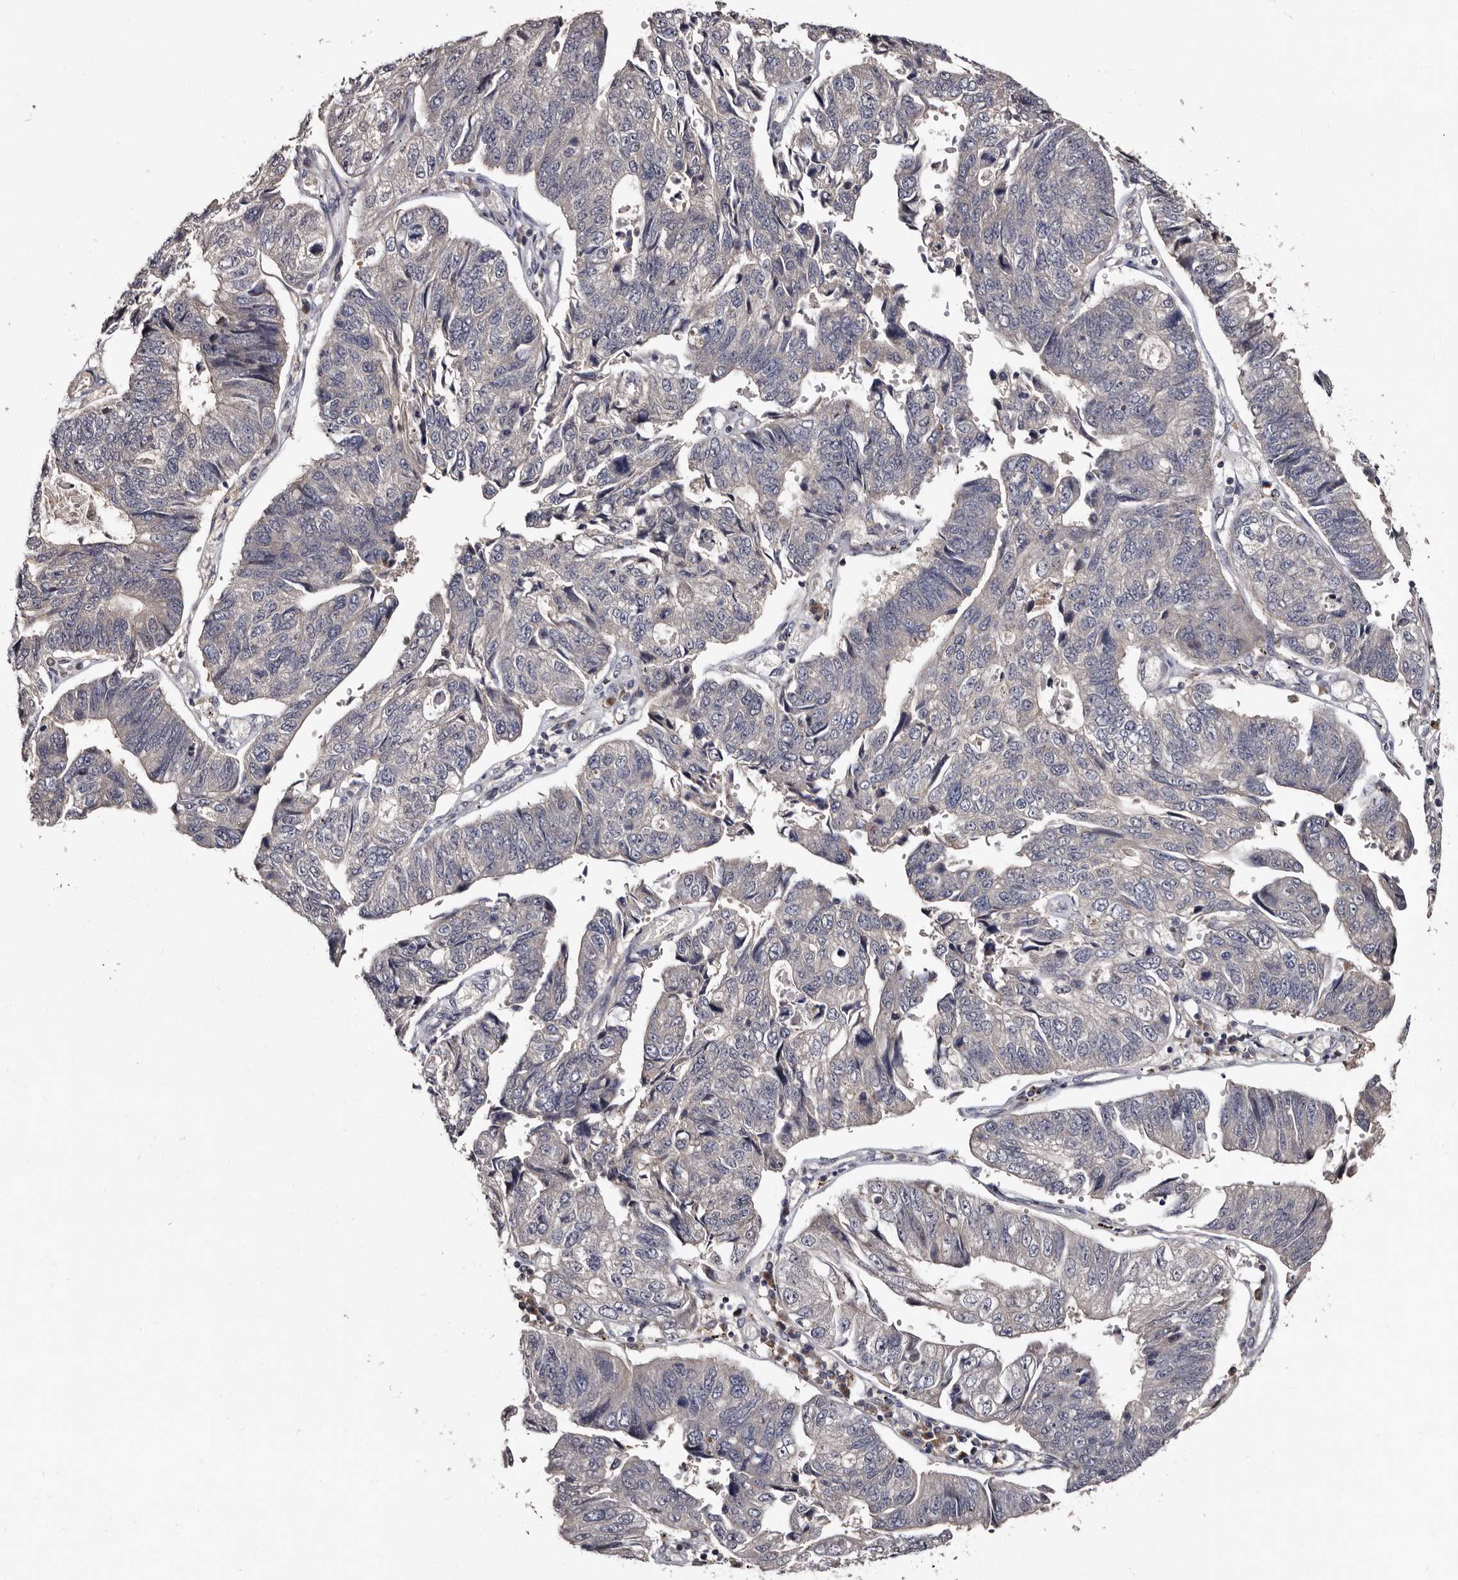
{"staining": {"intensity": "negative", "quantity": "none", "location": "none"}, "tissue": "stomach cancer", "cell_type": "Tumor cells", "image_type": "cancer", "snomed": [{"axis": "morphology", "description": "Adenocarcinoma, NOS"}, {"axis": "topography", "description": "Stomach"}], "caption": "The IHC histopathology image has no significant staining in tumor cells of stomach cancer (adenocarcinoma) tissue.", "gene": "DNPH1", "patient": {"sex": "male", "age": 59}}